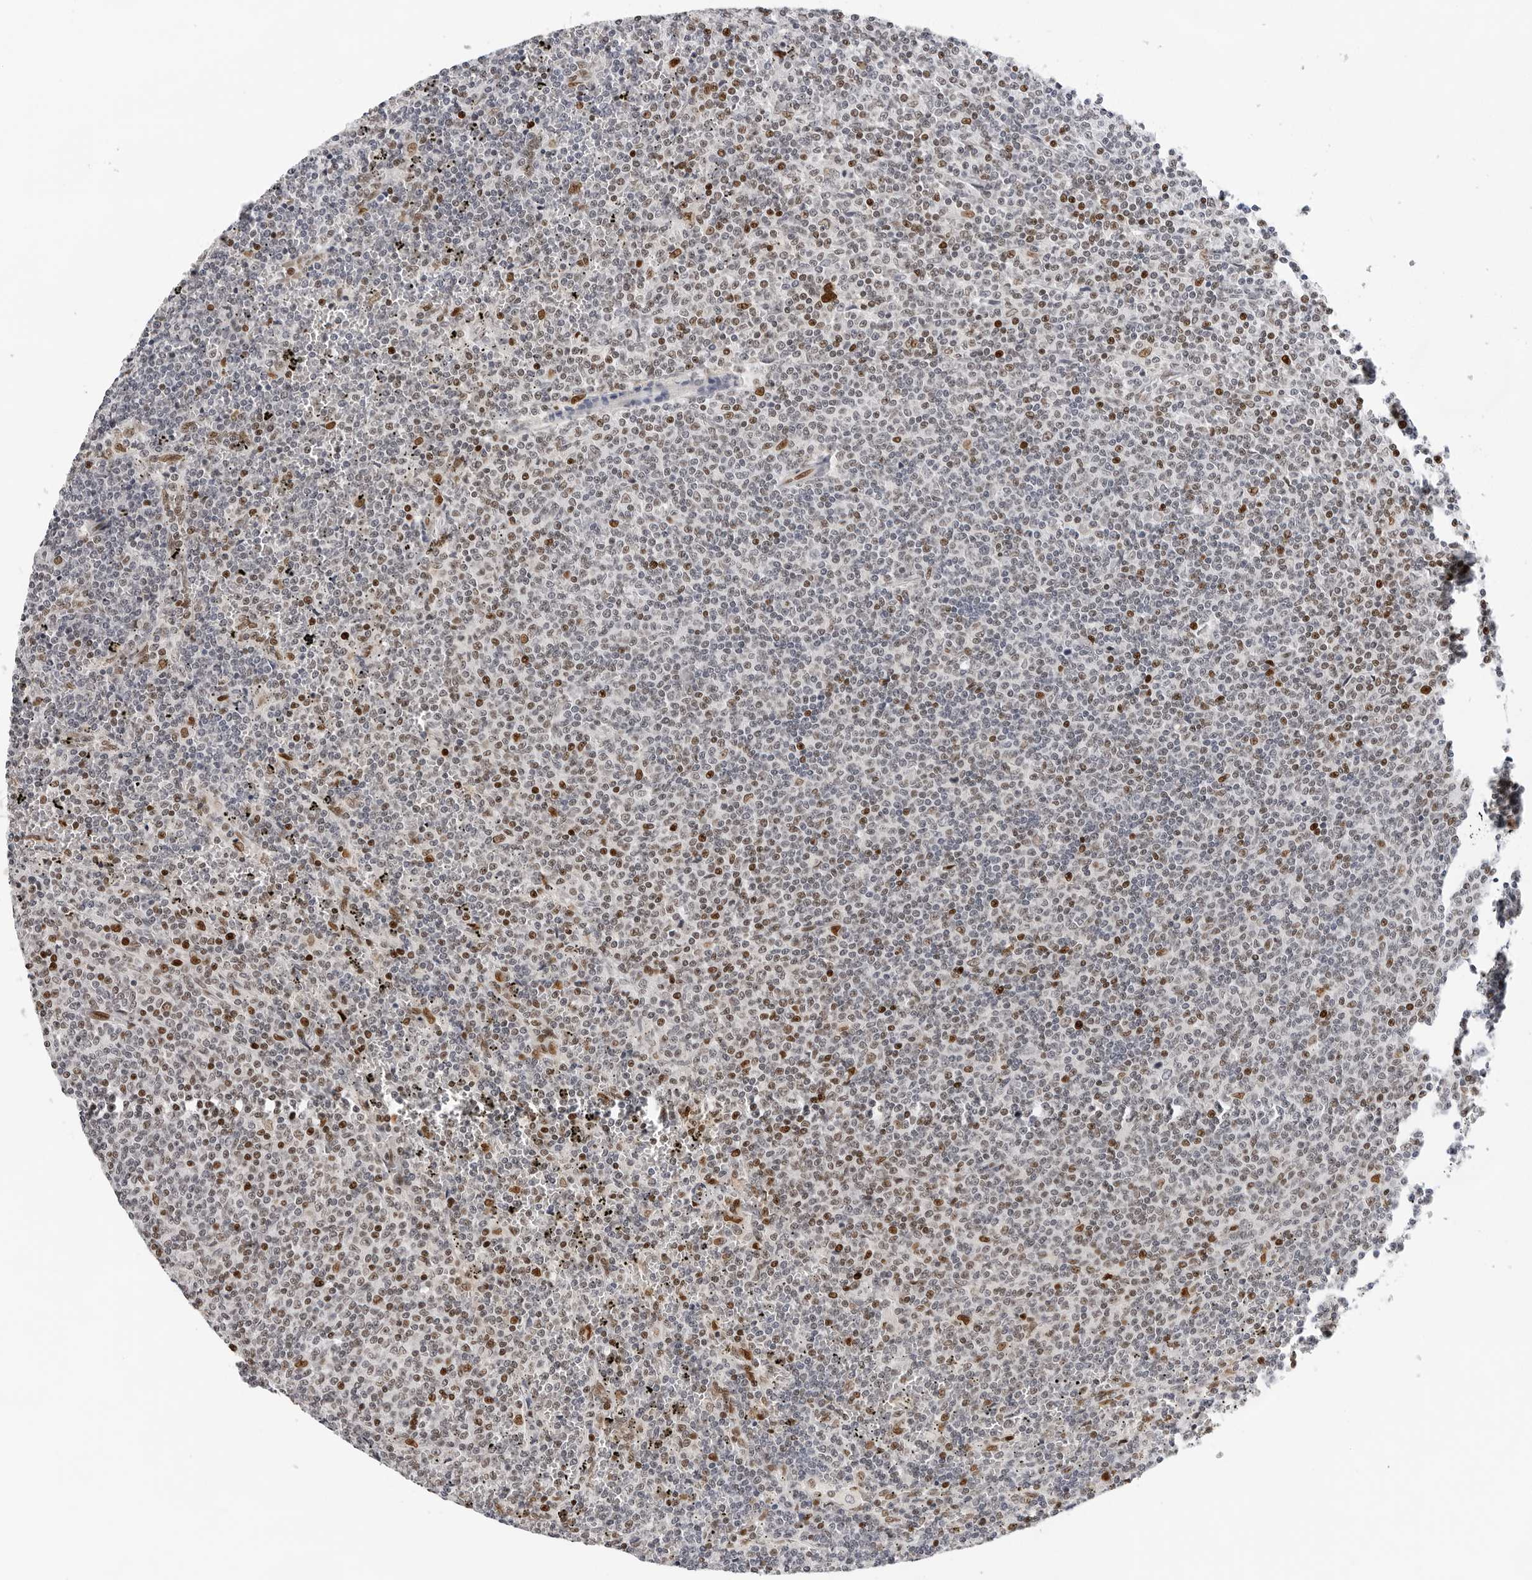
{"staining": {"intensity": "negative", "quantity": "none", "location": "none"}, "tissue": "lymphoma", "cell_type": "Tumor cells", "image_type": "cancer", "snomed": [{"axis": "morphology", "description": "Malignant lymphoma, non-Hodgkin's type, Low grade"}, {"axis": "topography", "description": "Spleen"}], "caption": "Protein analysis of low-grade malignant lymphoma, non-Hodgkin's type demonstrates no significant positivity in tumor cells.", "gene": "OGG1", "patient": {"sex": "female", "age": 50}}